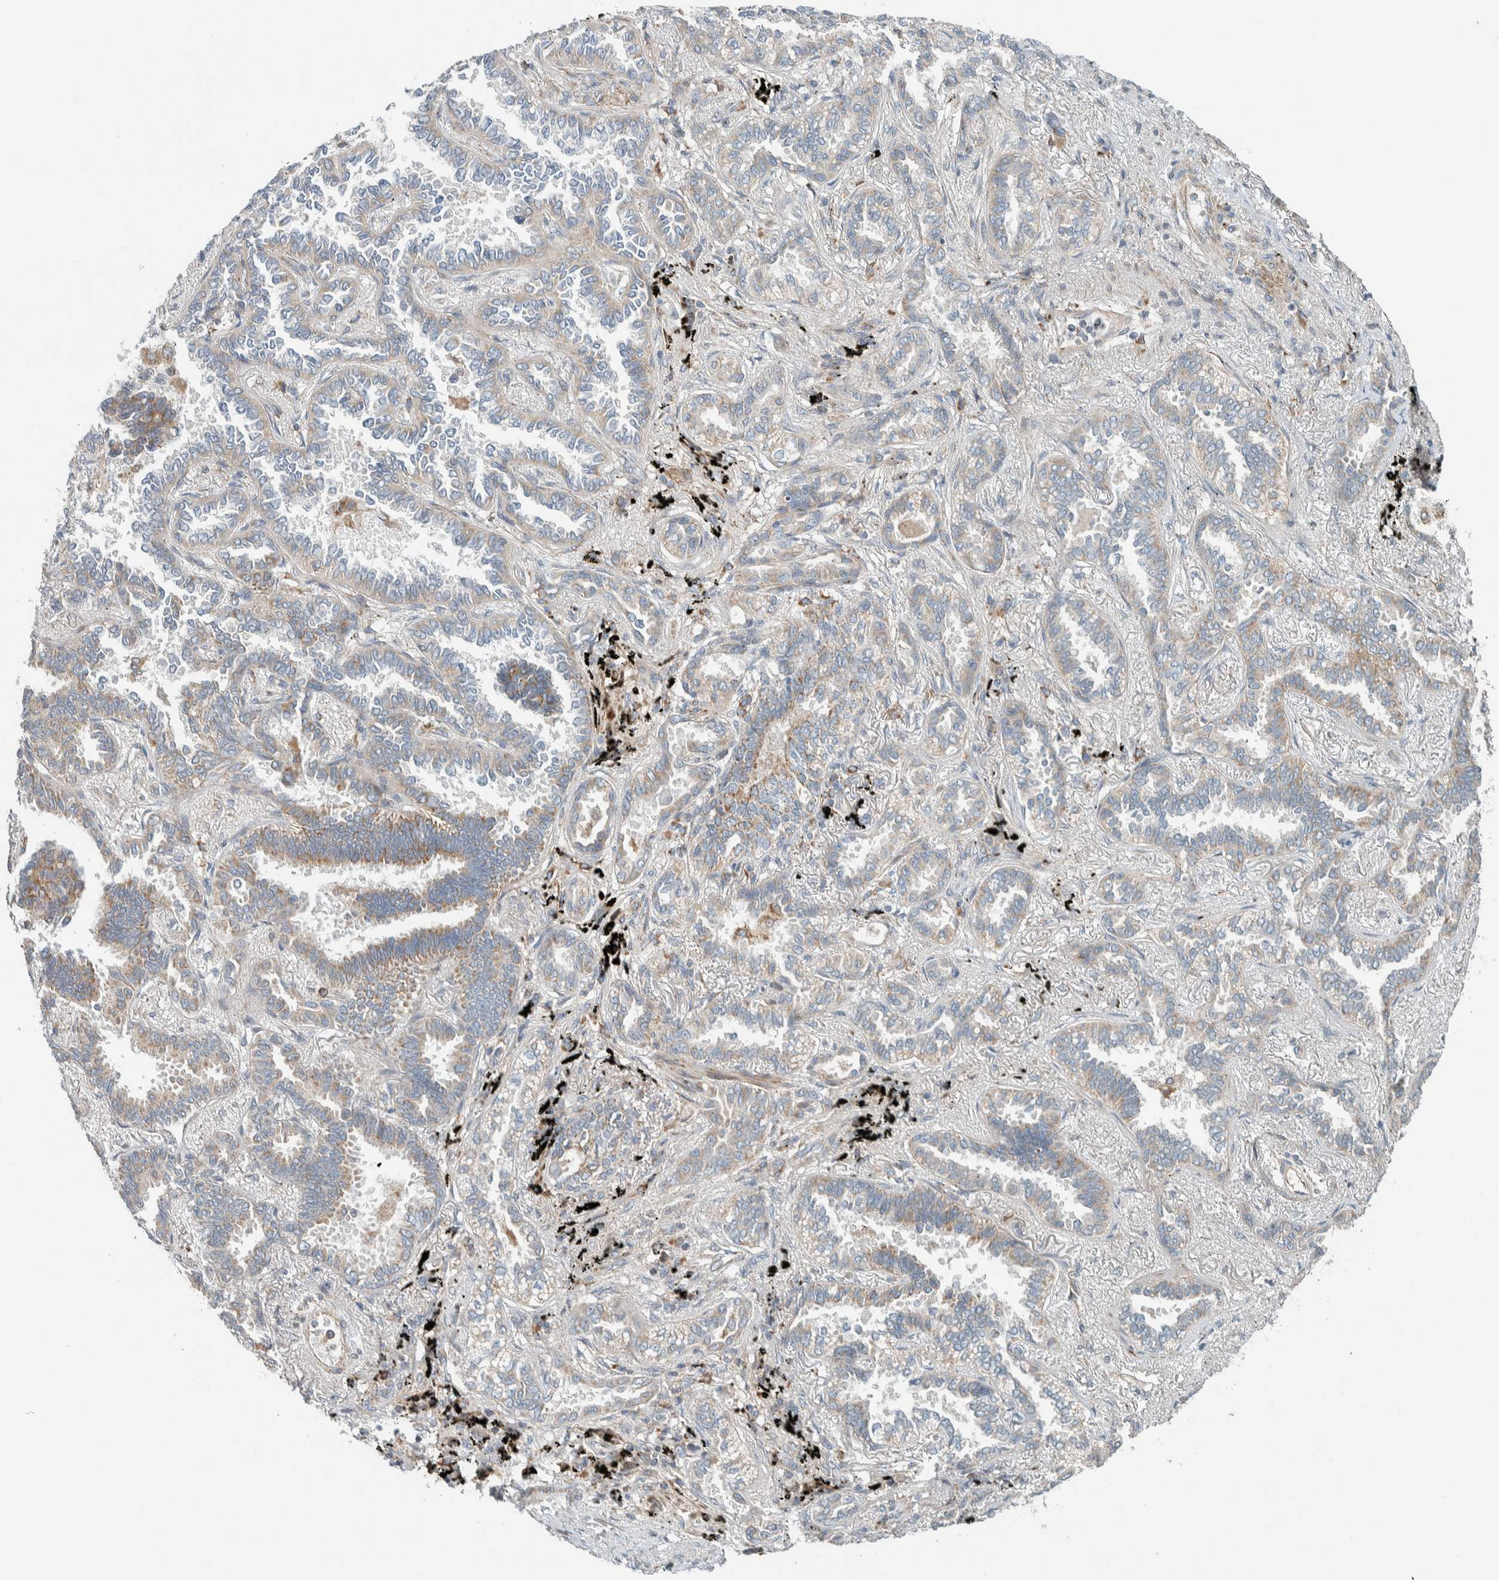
{"staining": {"intensity": "weak", "quantity": "25%-75%", "location": "cytoplasmic/membranous"}, "tissue": "lung cancer", "cell_type": "Tumor cells", "image_type": "cancer", "snomed": [{"axis": "morphology", "description": "Adenocarcinoma, NOS"}, {"axis": "topography", "description": "Lung"}], "caption": "DAB (3,3'-diaminobenzidine) immunohistochemical staining of lung cancer (adenocarcinoma) shows weak cytoplasmic/membranous protein expression in about 25%-75% of tumor cells.", "gene": "SLFN12L", "patient": {"sex": "male", "age": 59}}